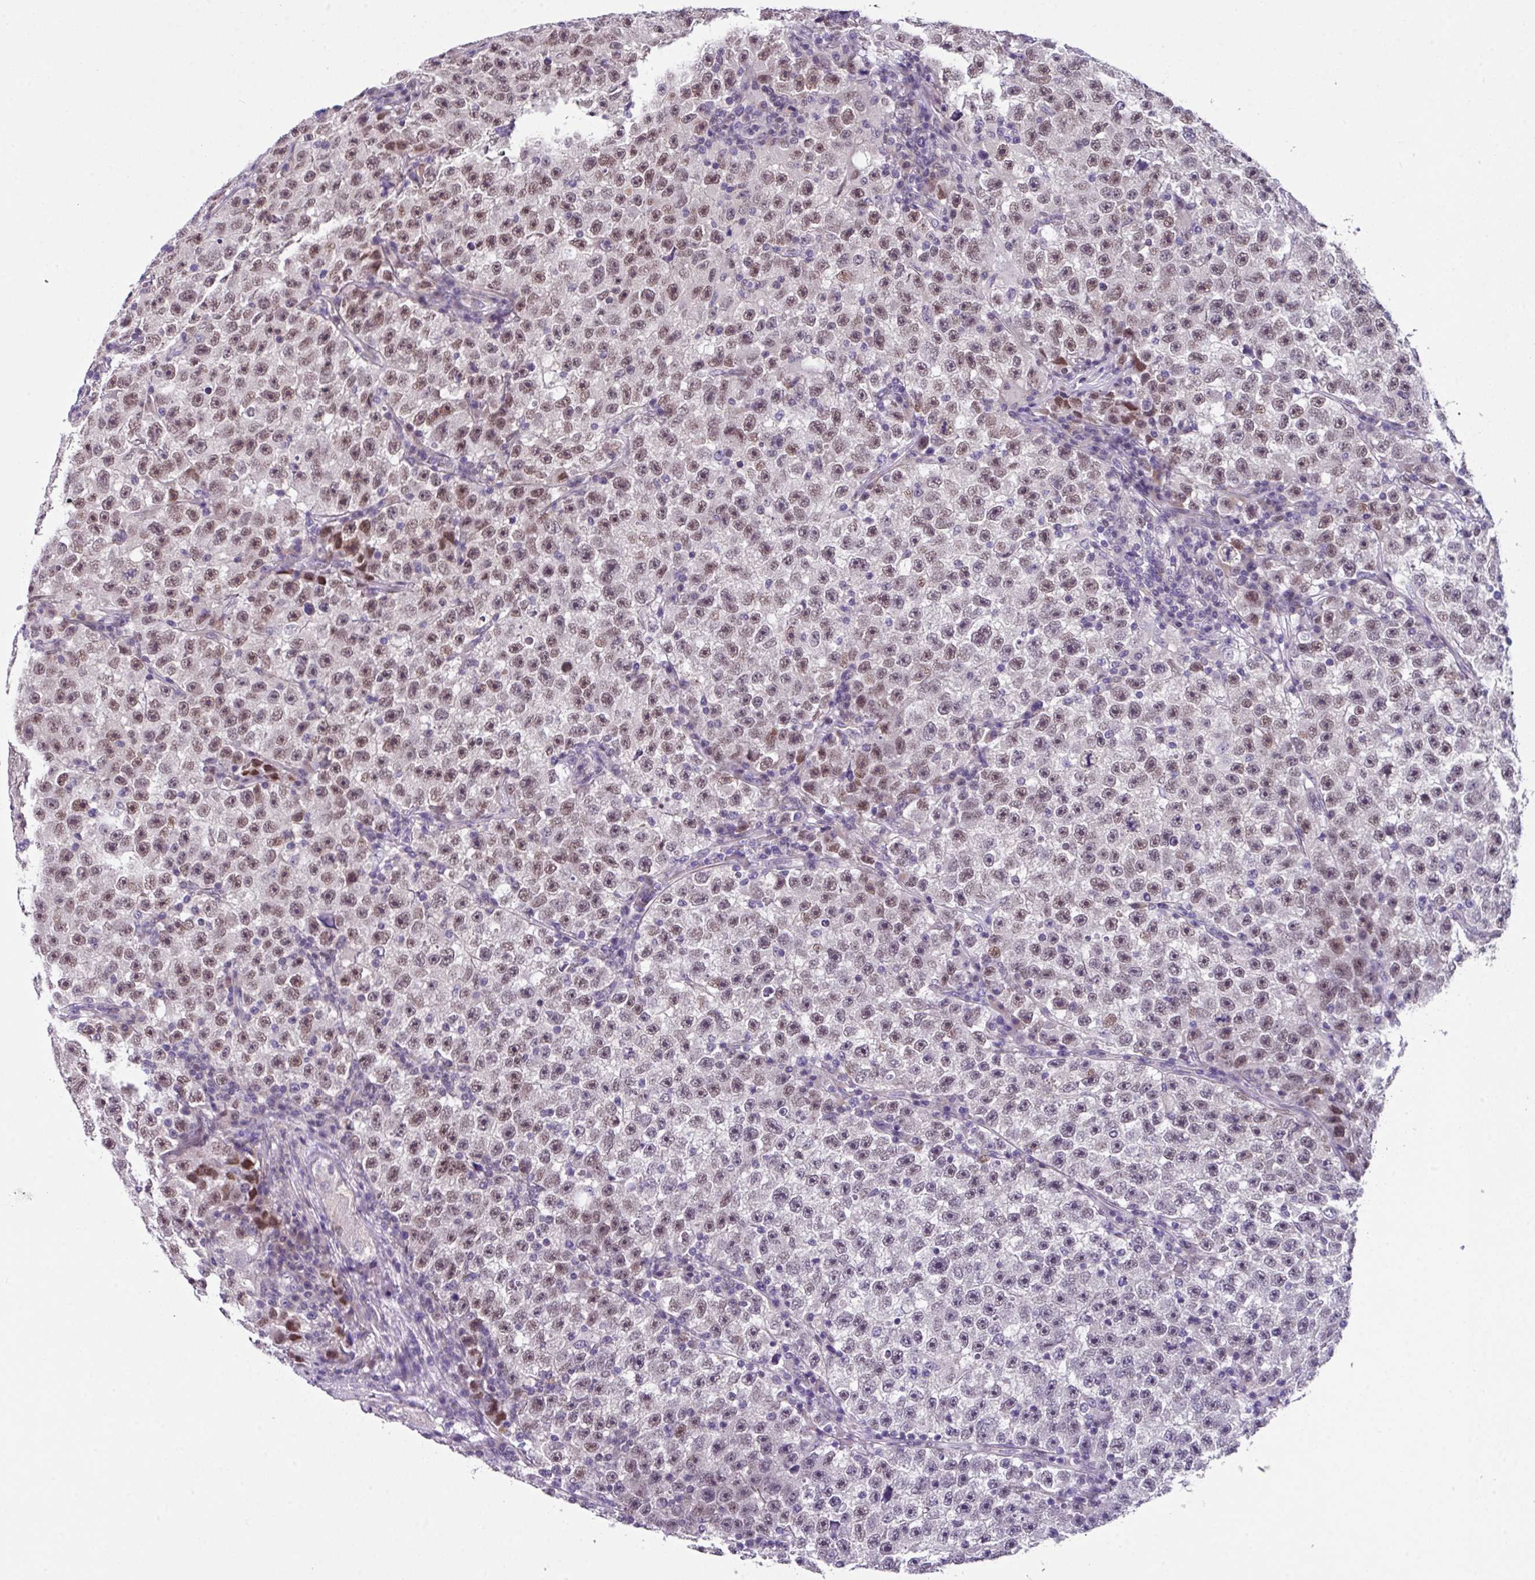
{"staining": {"intensity": "moderate", "quantity": ">75%", "location": "nuclear"}, "tissue": "testis cancer", "cell_type": "Tumor cells", "image_type": "cancer", "snomed": [{"axis": "morphology", "description": "Seminoma, NOS"}, {"axis": "topography", "description": "Testis"}], "caption": "Immunohistochemical staining of testis cancer displays moderate nuclear protein staining in approximately >75% of tumor cells. (IHC, brightfield microscopy, high magnification).", "gene": "ZFP3", "patient": {"sex": "male", "age": 22}}